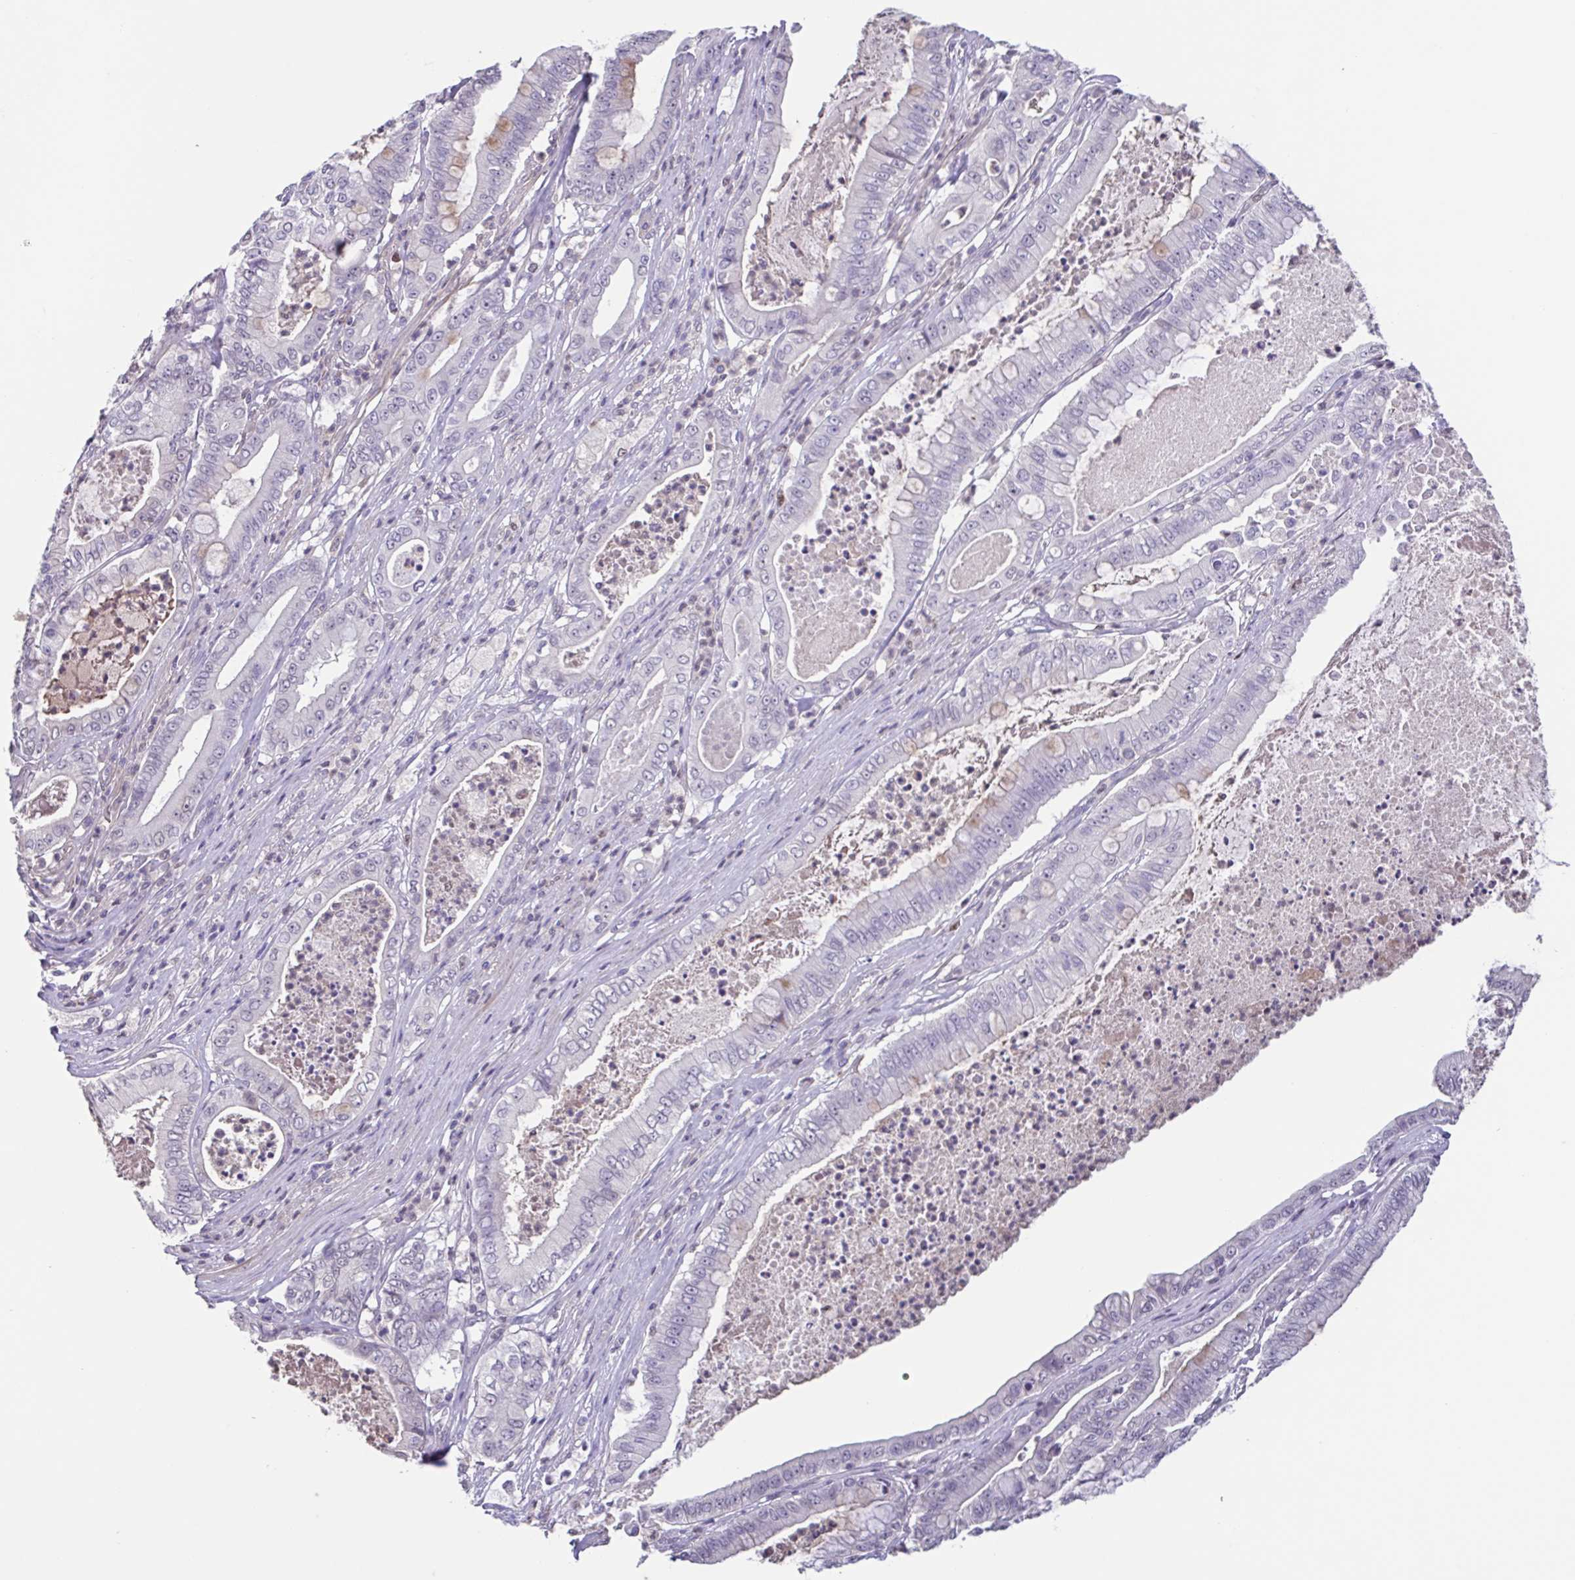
{"staining": {"intensity": "negative", "quantity": "none", "location": "none"}, "tissue": "pancreatic cancer", "cell_type": "Tumor cells", "image_type": "cancer", "snomed": [{"axis": "morphology", "description": "Adenocarcinoma, NOS"}, {"axis": "topography", "description": "Pancreas"}], "caption": "High magnification brightfield microscopy of pancreatic cancer (adenocarcinoma) stained with DAB (brown) and counterstained with hematoxylin (blue): tumor cells show no significant positivity.", "gene": "ACTRT3", "patient": {"sex": "male", "age": 71}}